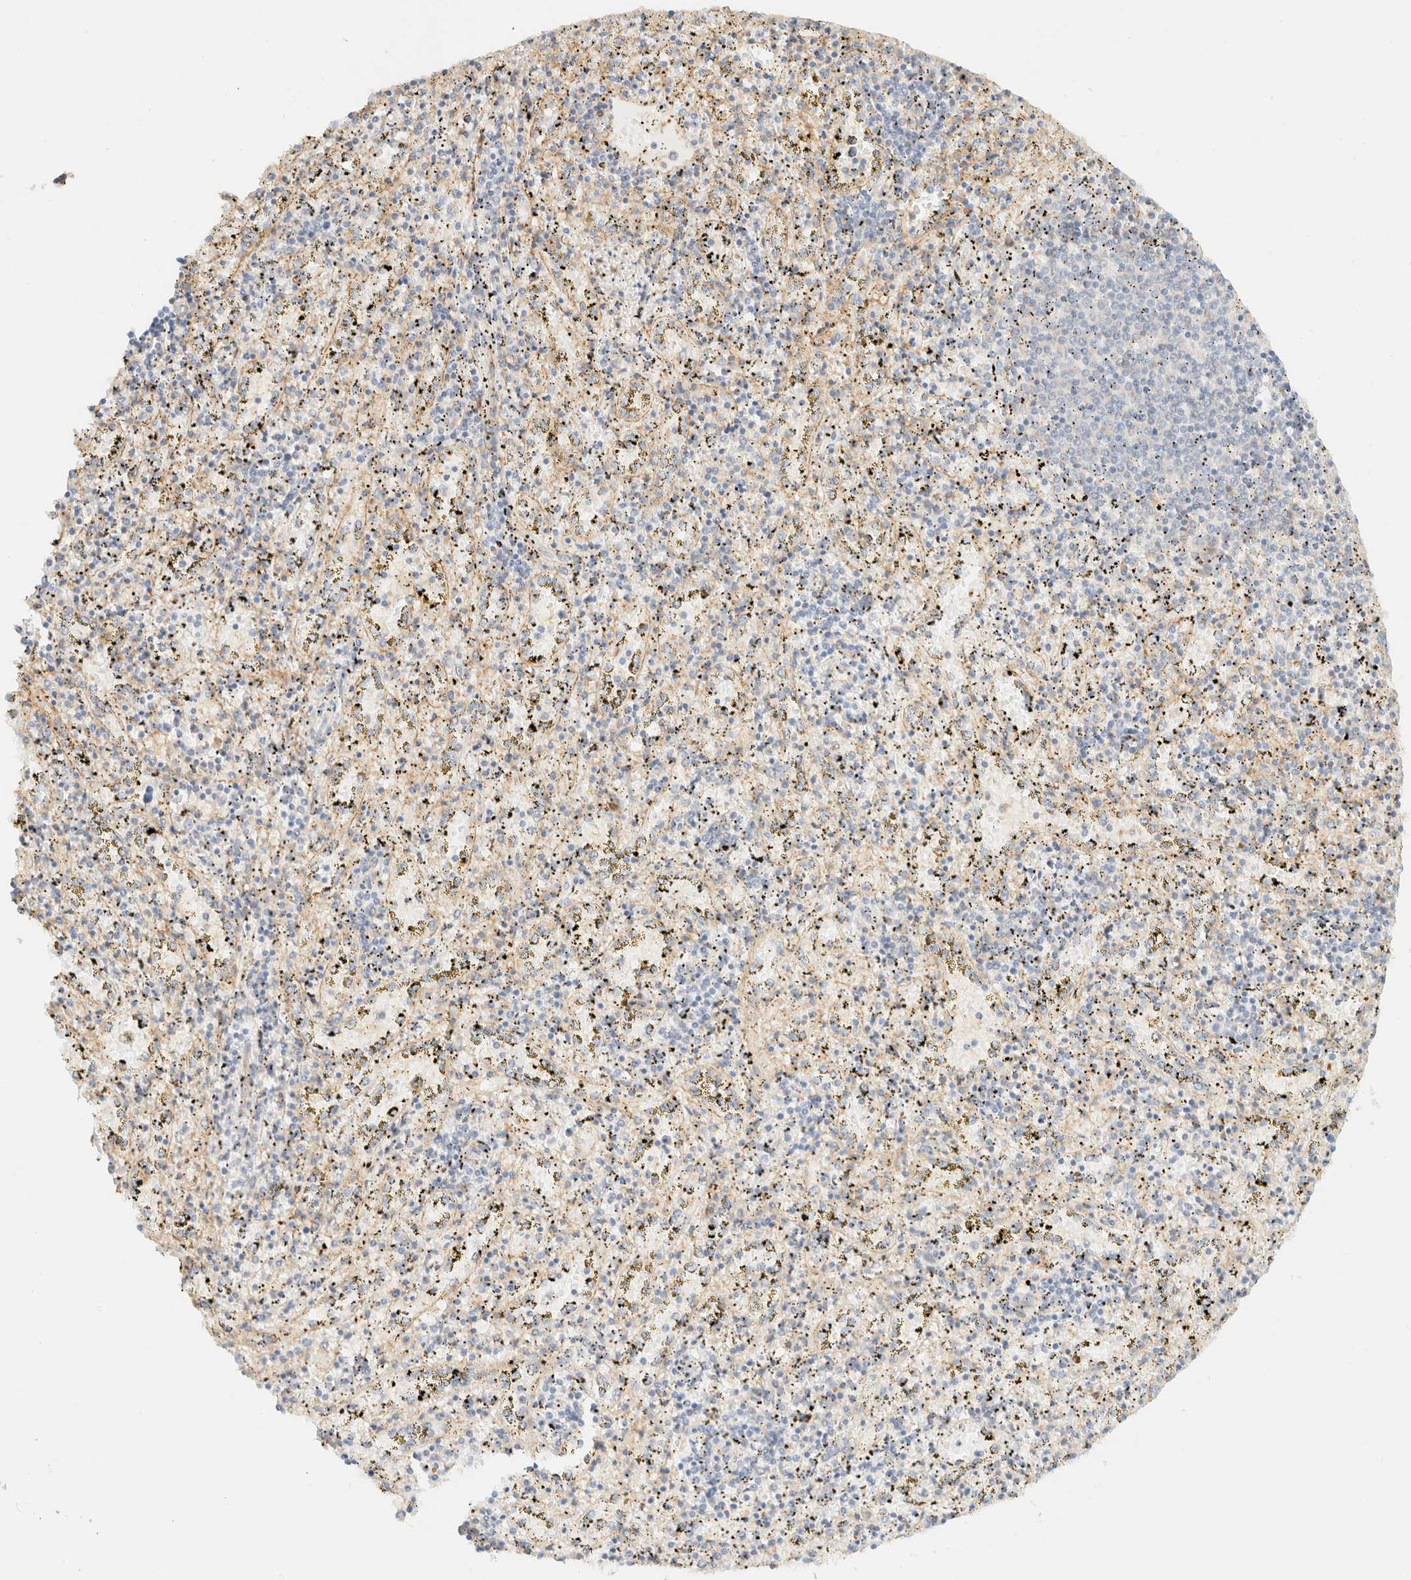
{"staining": {"intensity": "weak", "quantity": "<25%", "location": "cytoplasmic/membranous"}, "tissue": "spleen", "cell_type": "Cells in red pulp", "image_type": "normal", "snomed": [{"axis": "morphology", "description": "Normal tissue, NOS"}, {"axis": "topography", "description": "Spleen"}], "caption": "Spleen stained for a protein using IHC displays no positivity cells in red pulp.", "gene": "MYO10", "patient": {"sex": "male", "age": 11}}